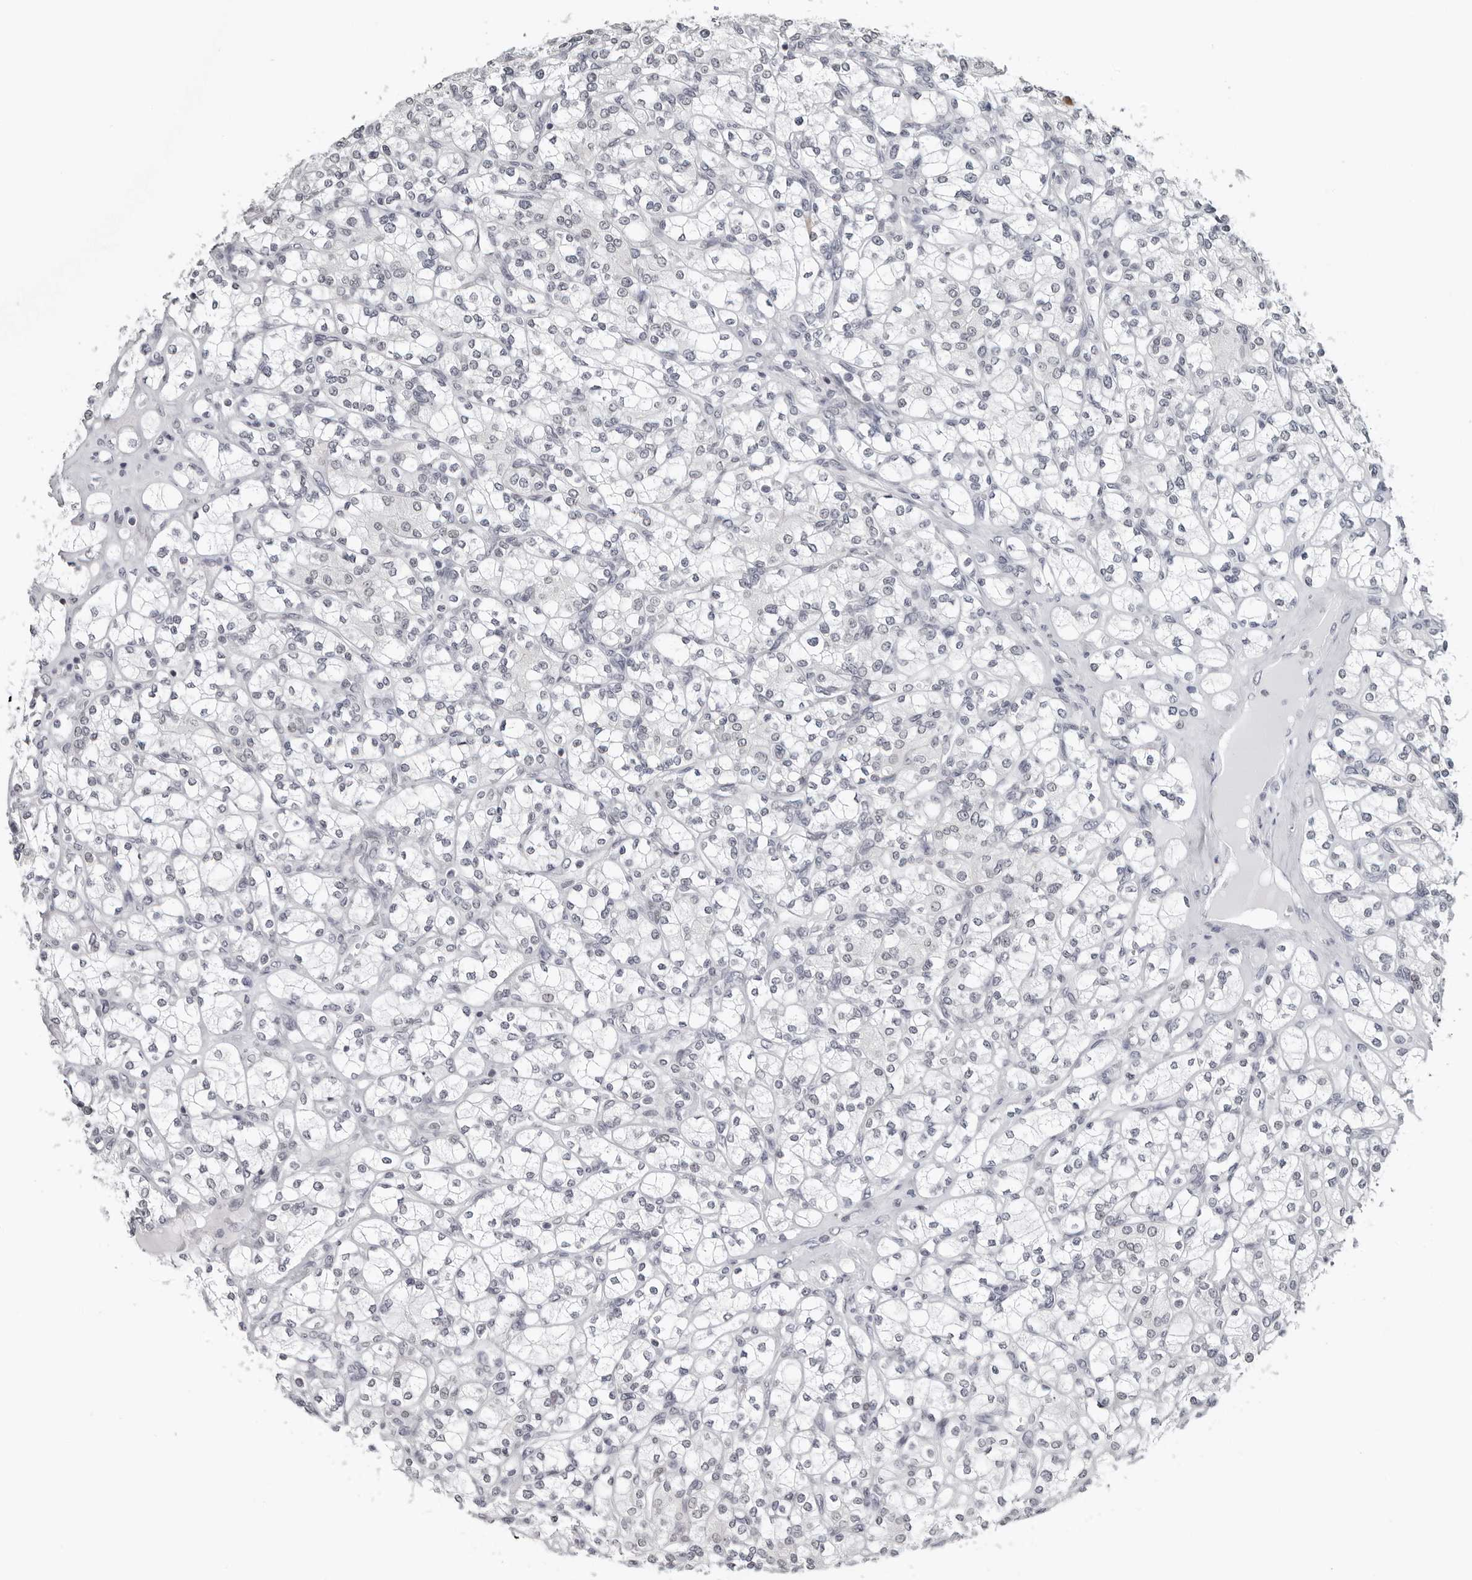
{"staining": {"intensity": "negative", "quantity": "none", "location": "none"}, "tissue": "renal cancer", "cell_type": "Tumor cells", "image_type": "cancer", "snomed": [{"axis": "morphology", "description": "Adenocarcinoma, NOS"}, {"axis": "topography", "description": "Kidney"}], "caption": "Immunohistochemical staining of human renal cancer exhibits no significant expression in tumor cells.", "gene": "PPP1R42", "patient": {"sex": "male", "age": 77}}